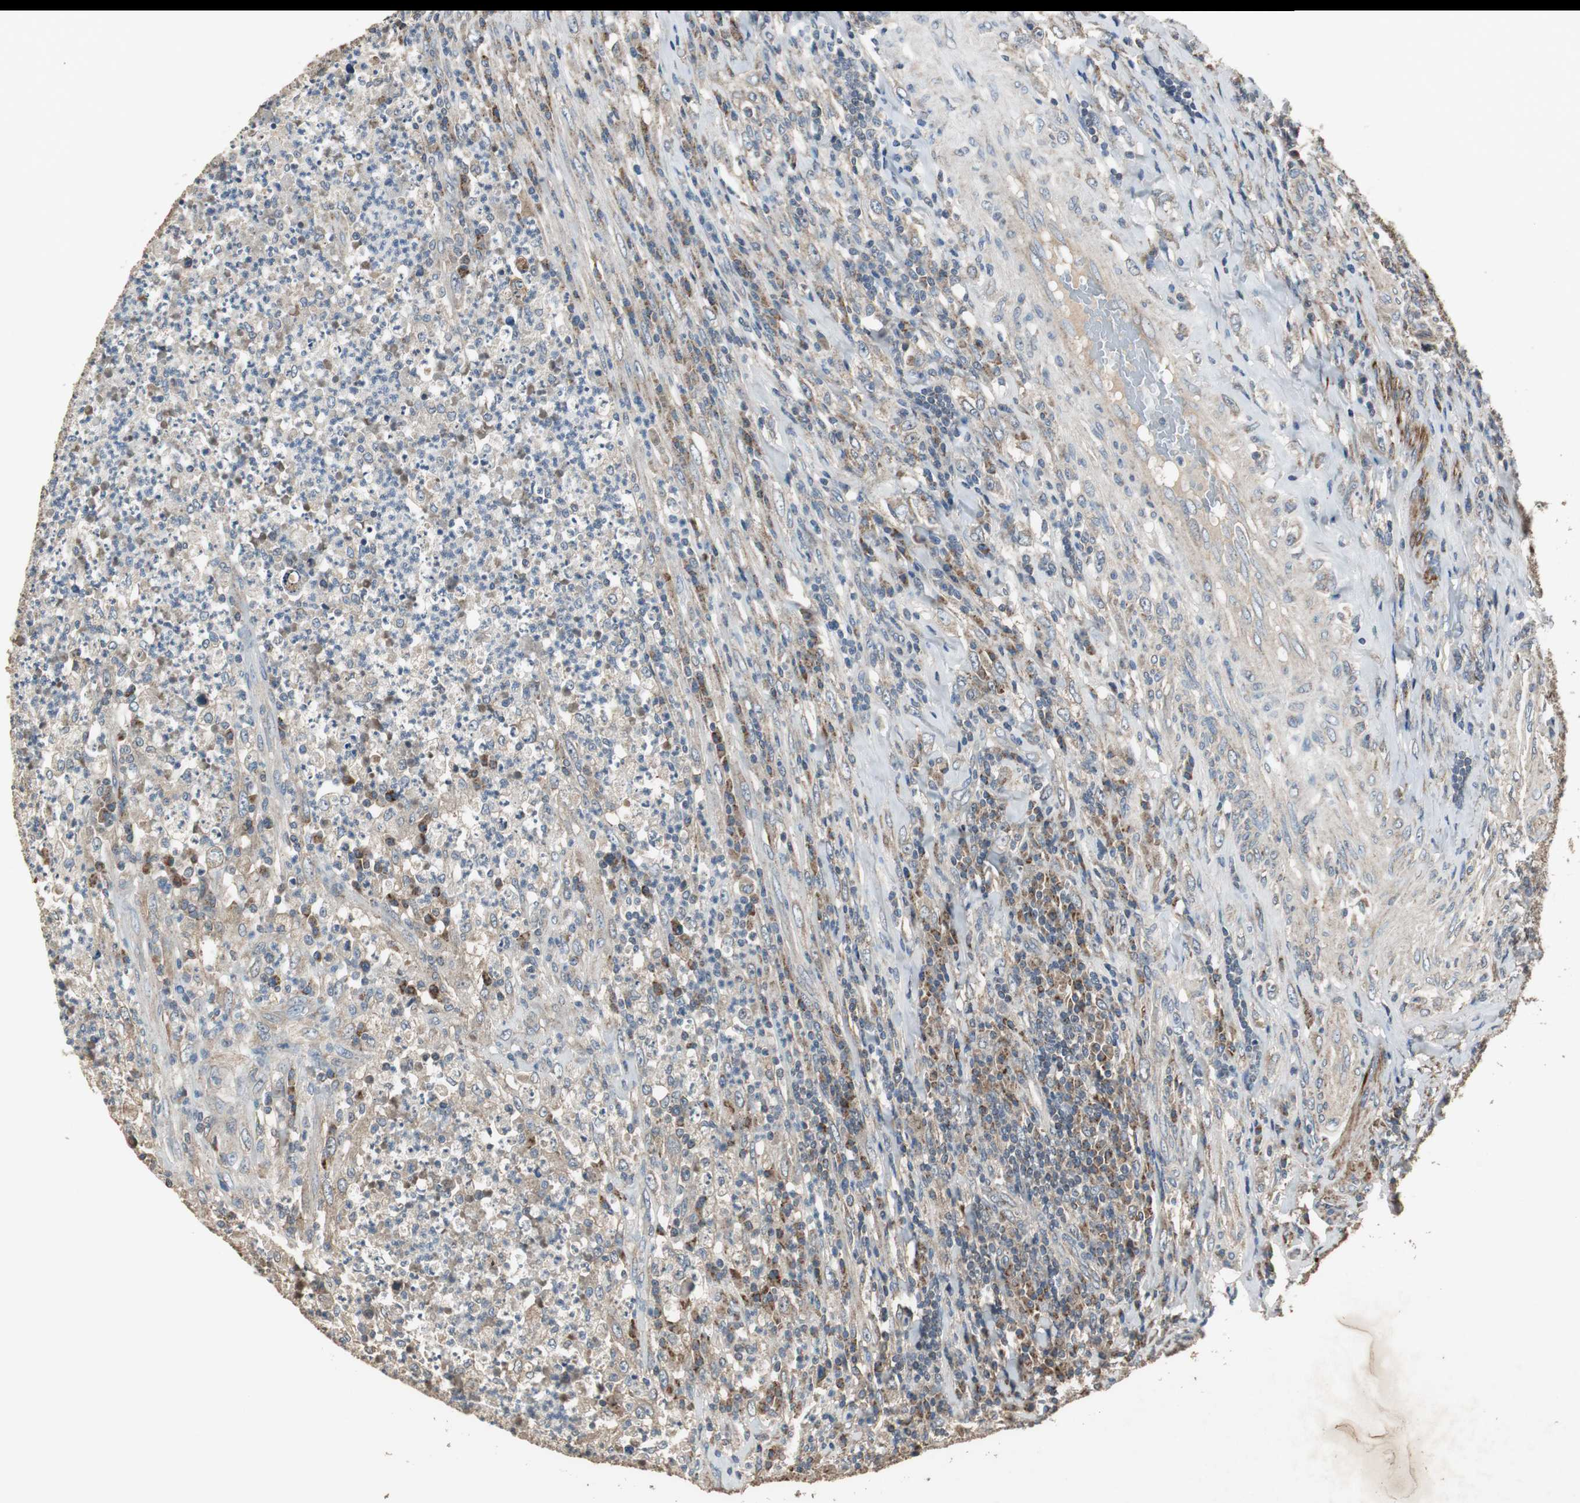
{"staining": {"intensity": "weak", "quantity": "25%-75%", "location": "cytoplasmic/membranous"}, "tissue": "testis cancer", "cell_type": "Tumor cells", "image_type": "cancer", "snomed": [{"axis": "morphology", "description": "Necrosis, NOS"}, {"axis": "morphology", "description": "Carcinoma, Embryonal, NOS"}, {"axis": "topography", "description": "Testis"}], "caption": "A high-resolution micrograph shows IHC staining of testis cancer, which exhibits weak cytoplasmic/membranous positivity in about 25%-75% of tumor cells.", "gene": "MSTO1", "patient": {"sex": "male", "age": 19}}